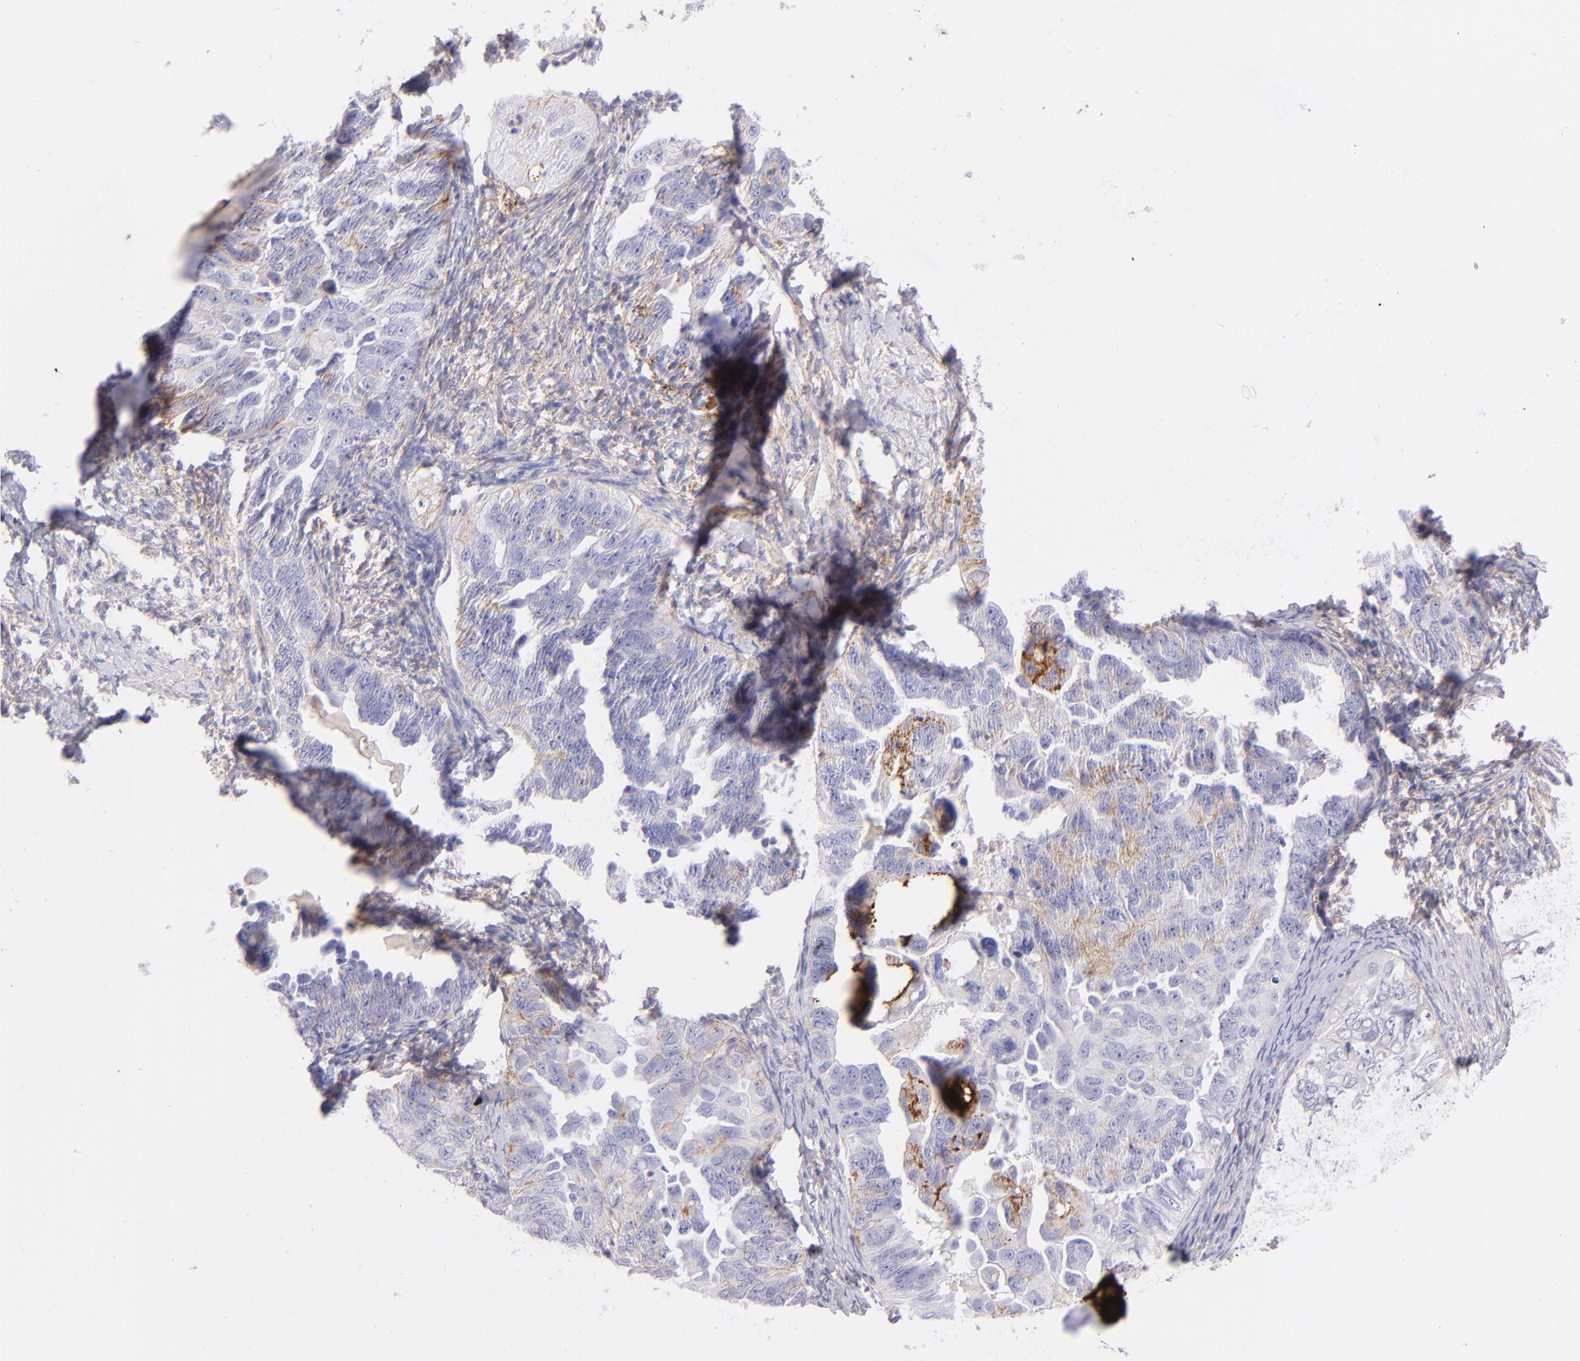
{"staining": {"intensity": "weak", "quantity": "<25%", "location": "cytoplasmic/membranous"}, "tissue": "ovarian cancer", "cell_type": "Tumor cells", "image_type": "cancer", "snomed": [{"axis": "morphology", "description": "Cystadenocarcinoma, serous, NOS"}, {"axis": "topography", "description": "Ovary"}], "caption": "The histopathology image reveals no staining of tumor cells in ovarian serous cystadenocarcinoma.", "gene": "CD81", "patient": {"sex": "female", "age": 82}}